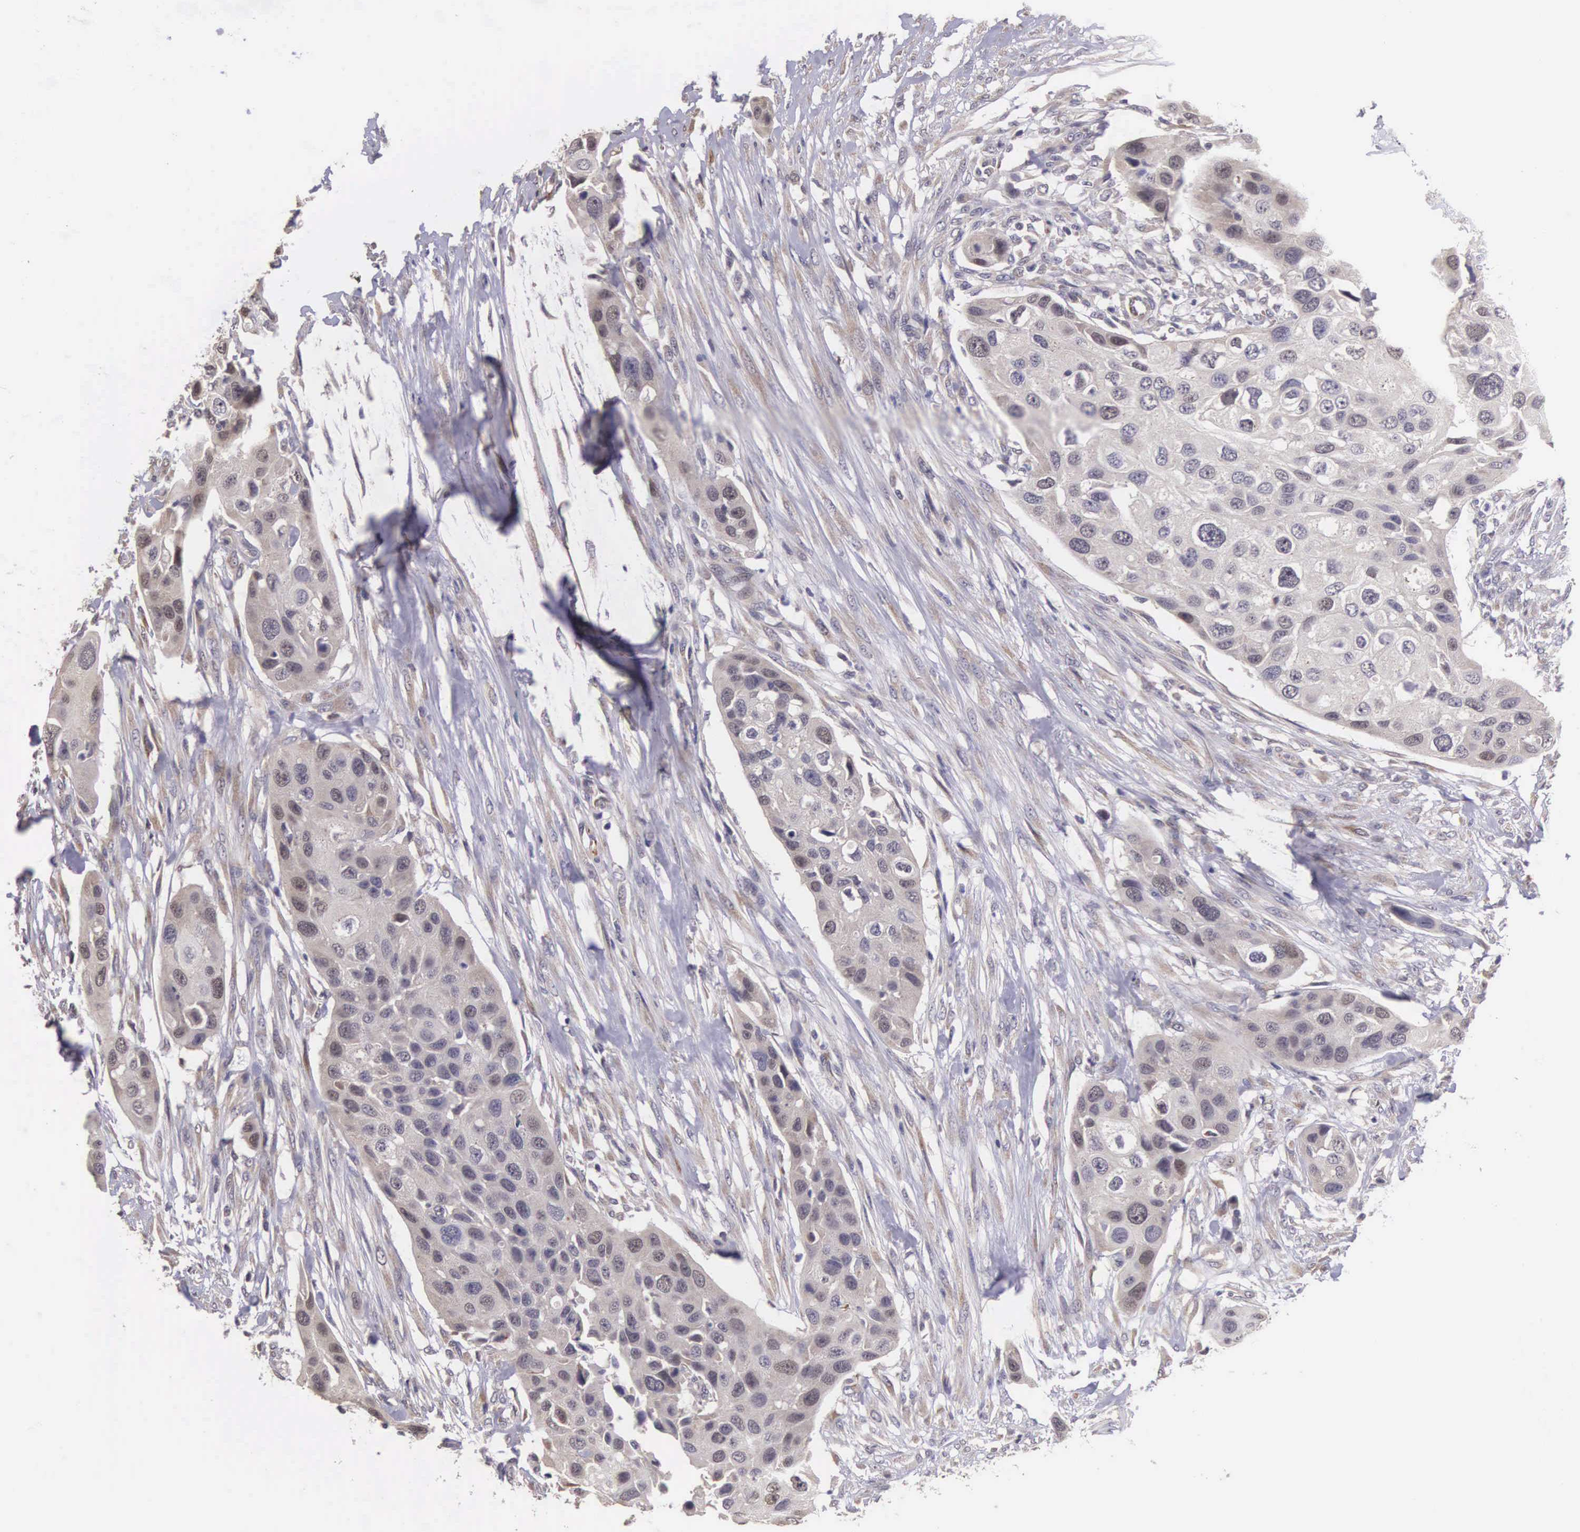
{"staining": {"intensity": "weak", "quantity": "25%-75%", "location": "cytoplasmic/membranous,nuclear"}, "tissue": "urothelial cancer", "cell_type": "Tumor cells", "image_type": "cancer", "snomed": [{"axis": "morphology", "description": "Urothelial carcinoma, High grade"}, {"axis": "topography", "description": "Urinary bladder"}], "caption": "A high-resolution micrograph shows IHC staining of urothelial cancer, which reveals weak cytoplasmic/membranous and nuclear staining in about 25%-75% of tumor cells.", "gene": "CDC45", "patient": {"sex": "male", "age": 55}}